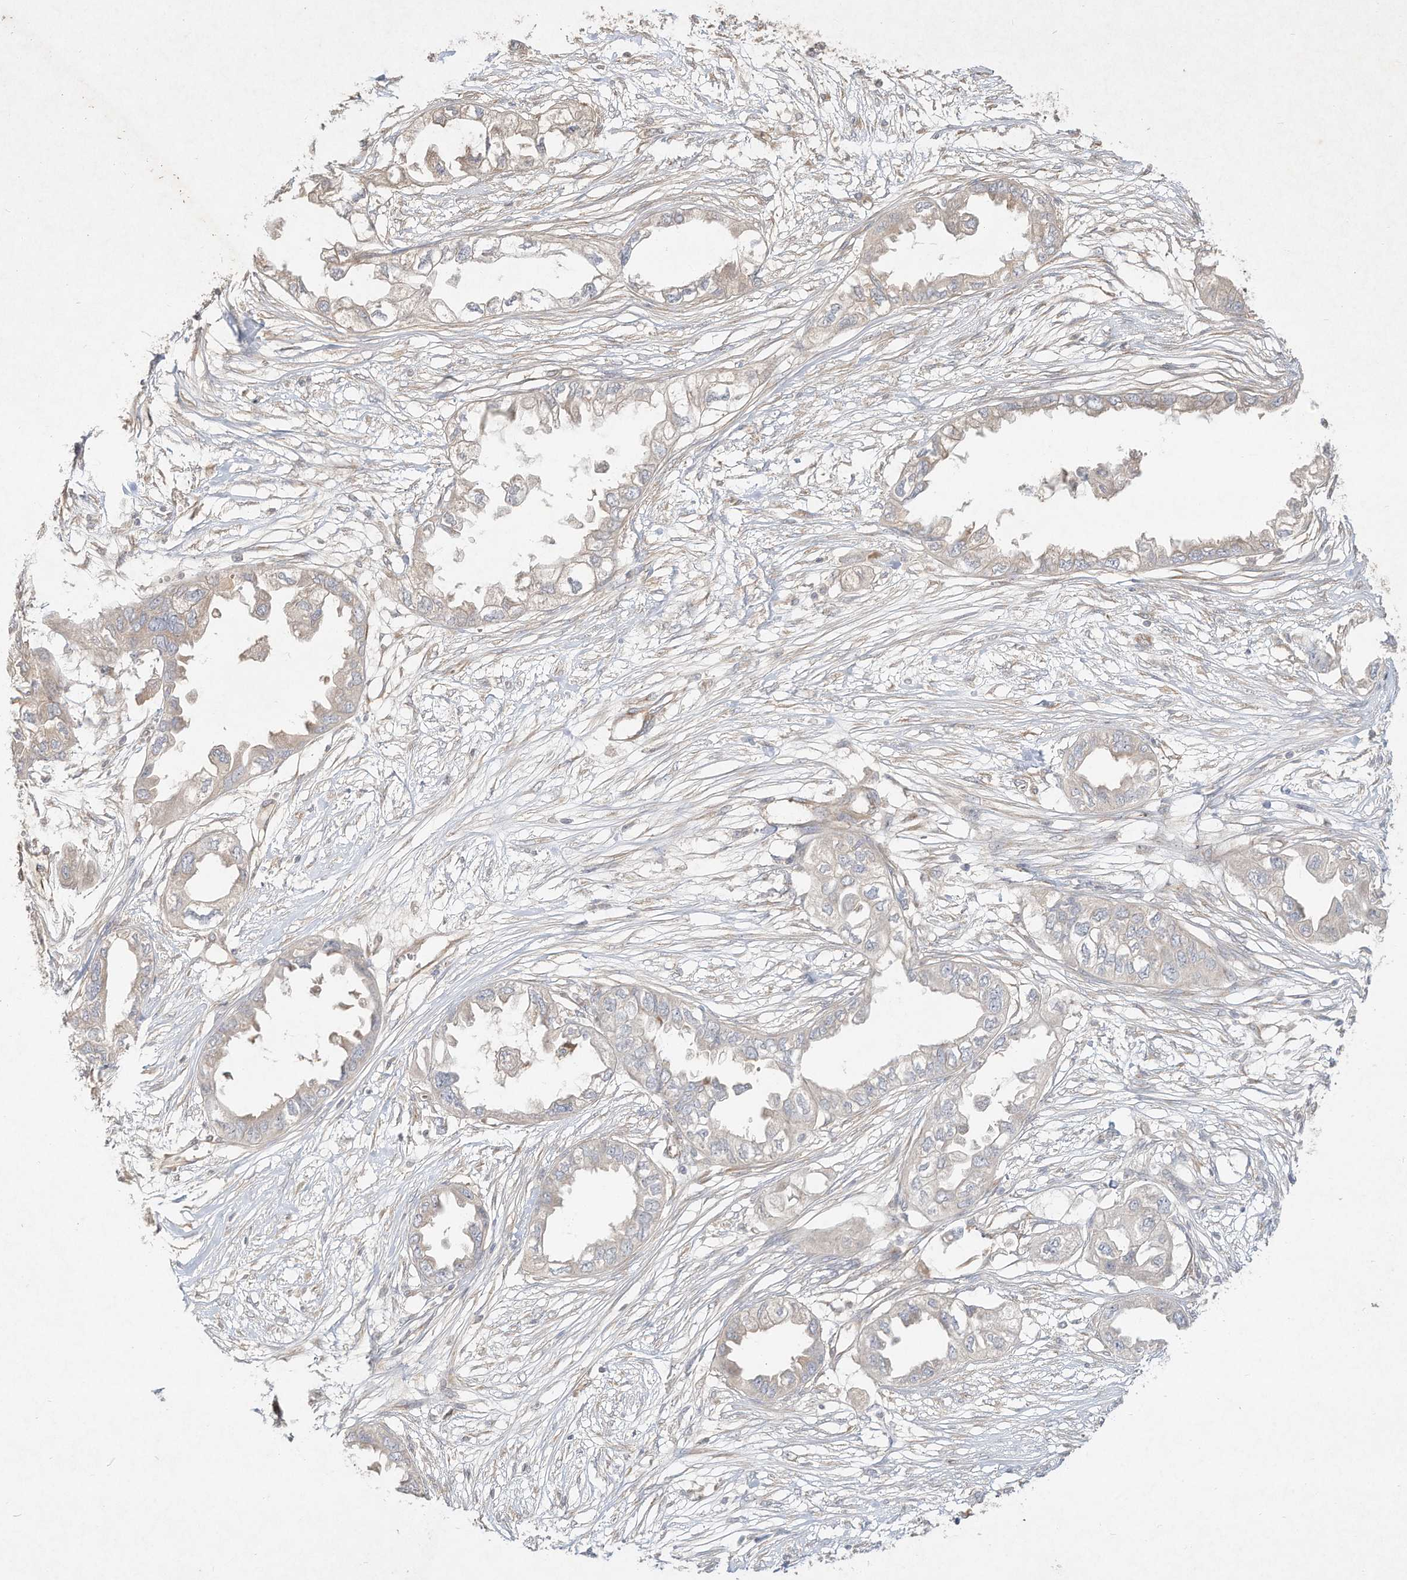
{"staining": {"intensity": "weak", "quantity": "<25%", "location": "cytoplasmic/membranous"}, "tissue": "endometrial cancer", "cell_type": "Tumor cells", "image_type": "cancer", "snomed": [{"axis": "morphology", "description": "Adenocarcinoma, NOS"}, {"axis": "topography", "description": "Endometrium"}], "caption": "This histopathology image is of endometrial cancer stained with IHC to label a protein in brown with the nuclei are counter-stained blue. There is no positivity in tumor cells.", "gene": "DYNC1I2", "patient": {"sex": "female", "age": 67}}